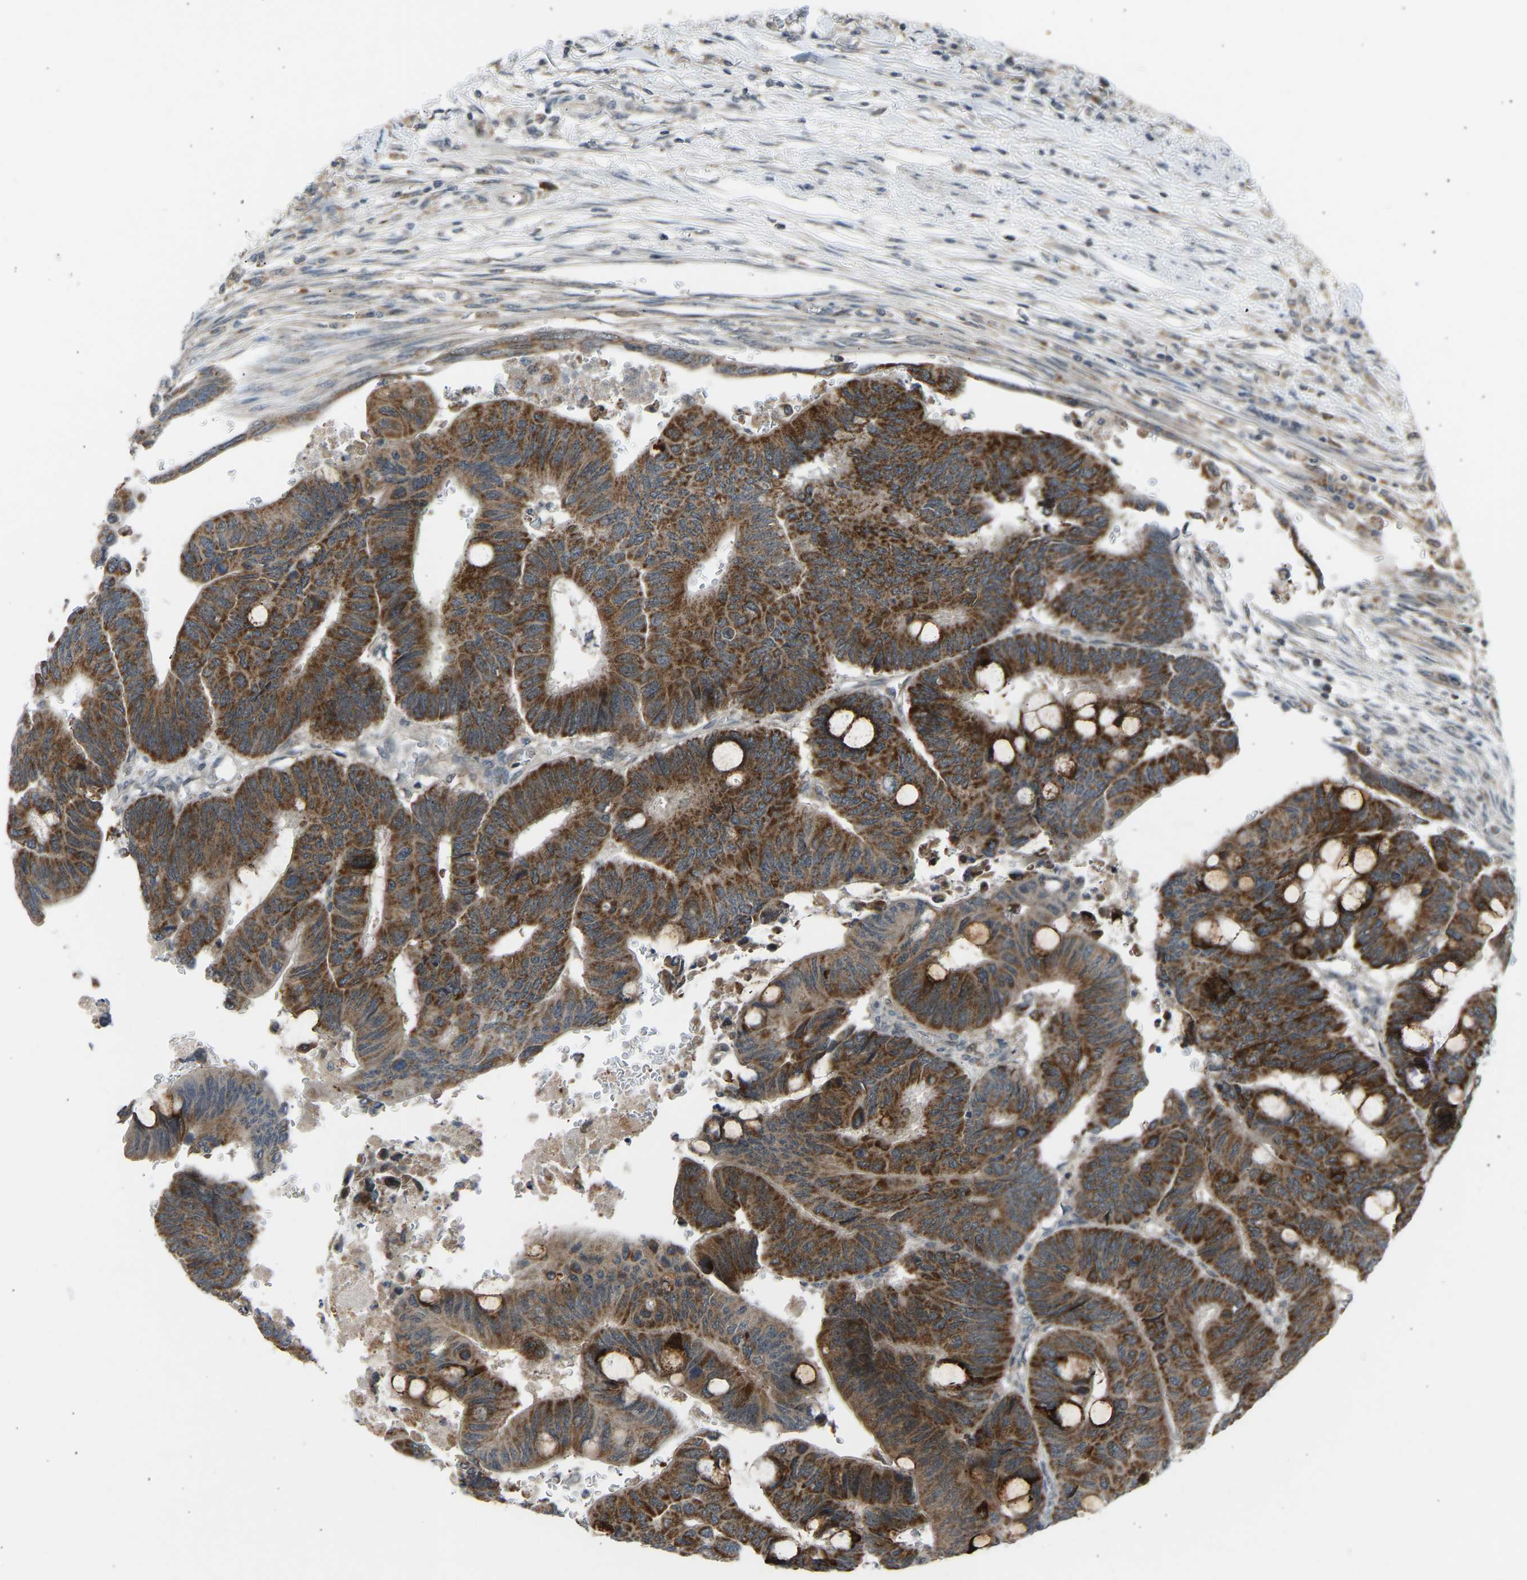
{"staining": {"intensity": "strong", "quantity": ">75%", "location": "cytoplasmic/membranous"}, "tissue": "colorectal cancer", "cell_type": "Tumor cells", "image_type": "cancer", "snomed": [{"axis": "morphology", "description": "Normal tissue, NOS"}, {"axis": "morphology", "description": "Adenocarcinoma, NOS"}, {"axis": "topography", "description": "Rectum"}, {"axis": "topography", "description": "Peripheral nerve tissue"}], "caption": "Immunohistochemistry image of neoplastic tissue: adenocarcinoma (colorectal) stained using IHC exhibits high levels of strong protein expression localized specifically in the cytoplasmic/membranous of tumor cells, appearing as a cytoplasmic/membranous brown color.", "gene": "SLIRP", "patient": {"sex": "male", "age": 92}}